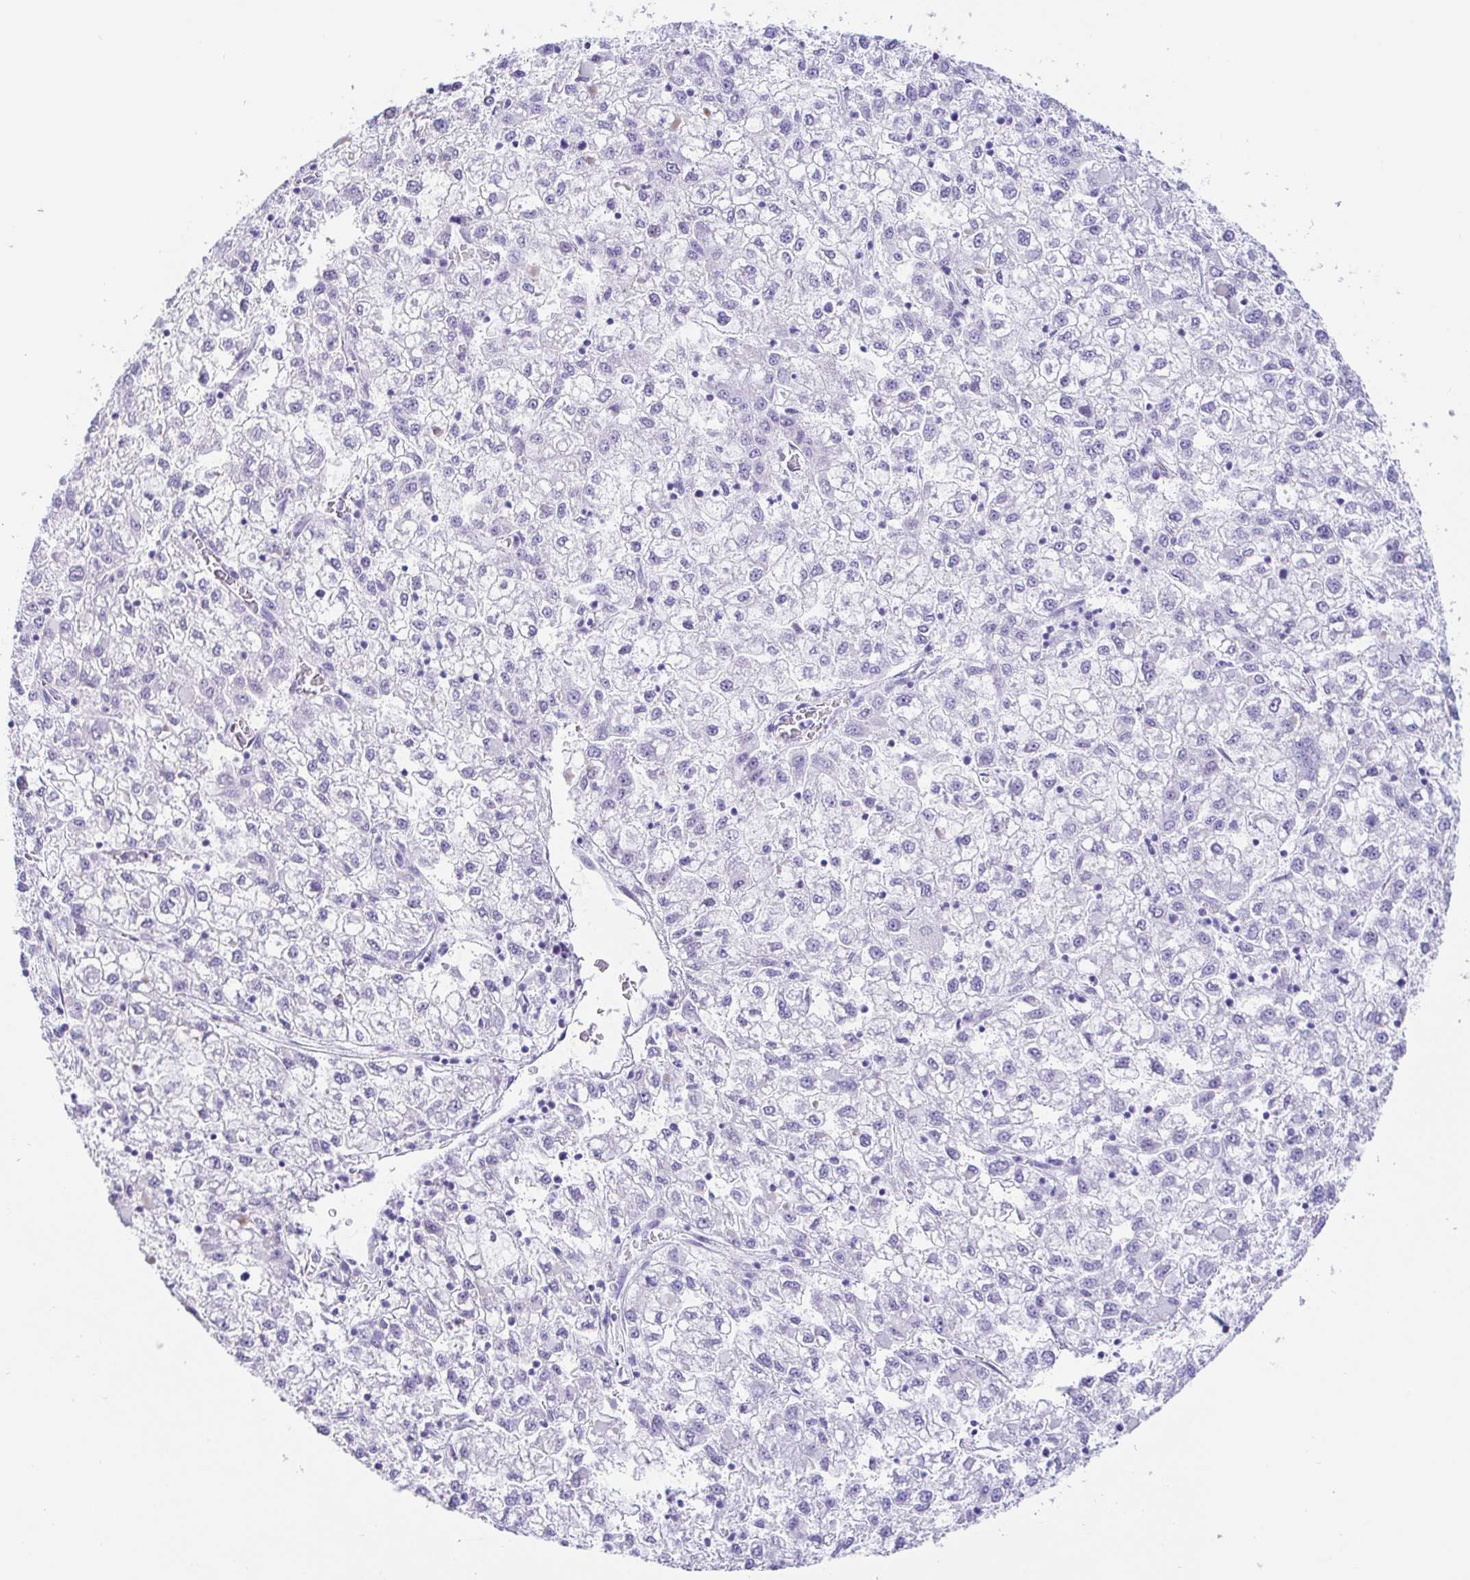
{"staining": {"intensity": "negative", "quantity": "none", "location": "none"}, "tissue": "liver cancer", "cell_type": "Tumor cells", "image_type": "cancer", "snomed": [{"axis": "morphology", "description": "Carcinoma, Hepatocellular, NOS"}, {"axis": "topography", "description": "Liver"}], "caption": "The IHC photomicrograph has no significant expression in tumor cells of liver cancer (hepatocellular carcinoma) tissue.", "gene": "PINLYP", "patient": {"sex": "male", "age": 40}}